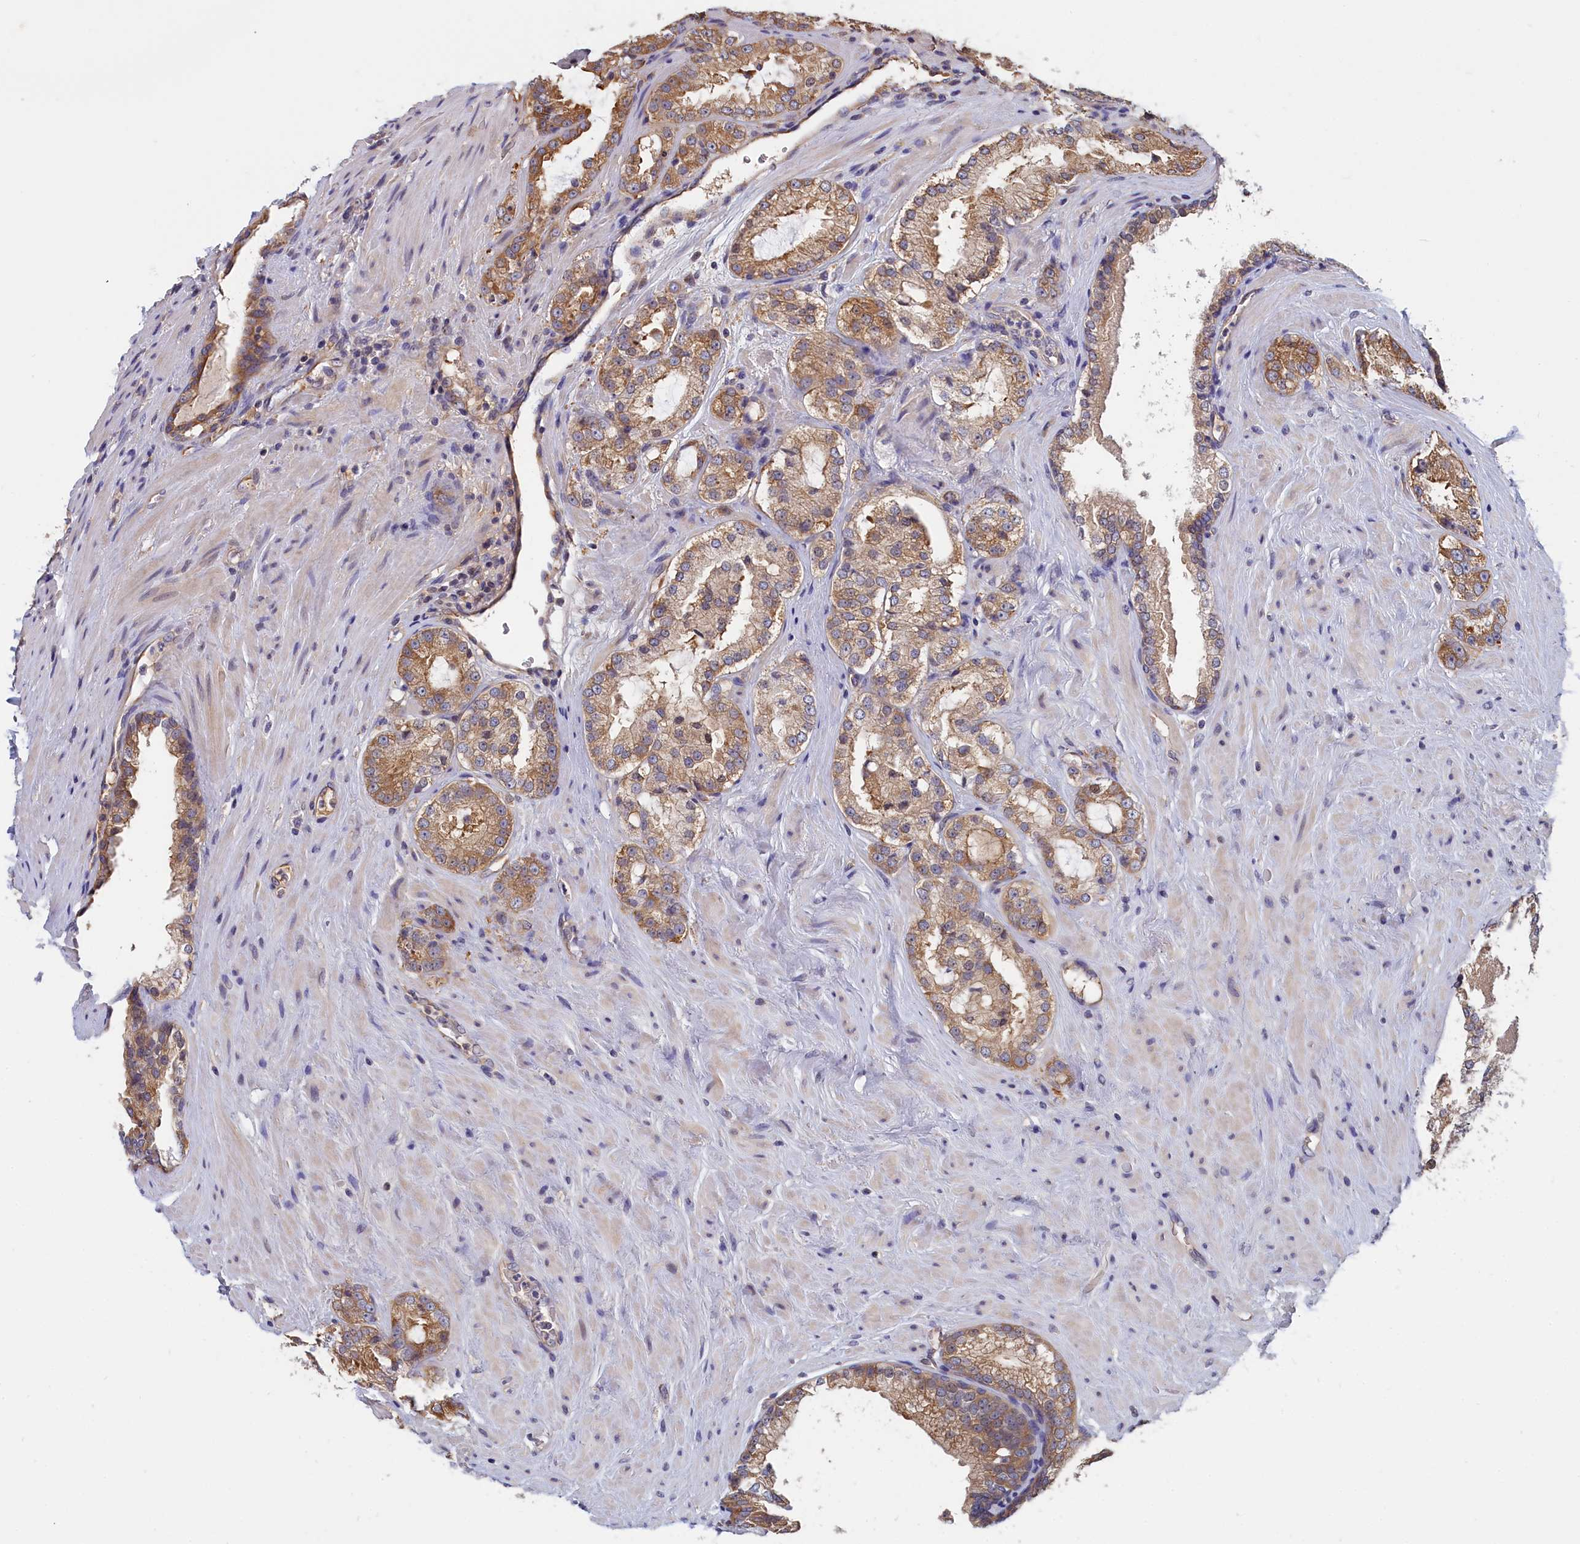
{"staining": {"intensity": "moderate", "quantity": ">75%", "location": "cytoplasmic/membranous"}, "tissue": "prostate cancer", "cell_type": "Tumor cells", "image_type": "cancer", "snomed": [{"axis": "morphology", "description": "Adenocarcinoma, High grade"}, {"axis": "topography", "description": "Prostate"}], "caption": "Human adenocarcinoma (high-grade) (prostate) stained with a protein marker displays moderate staining in tumor cells.", "gene": "ABCC8", "patient": {"sex": "male", "age": 73}}